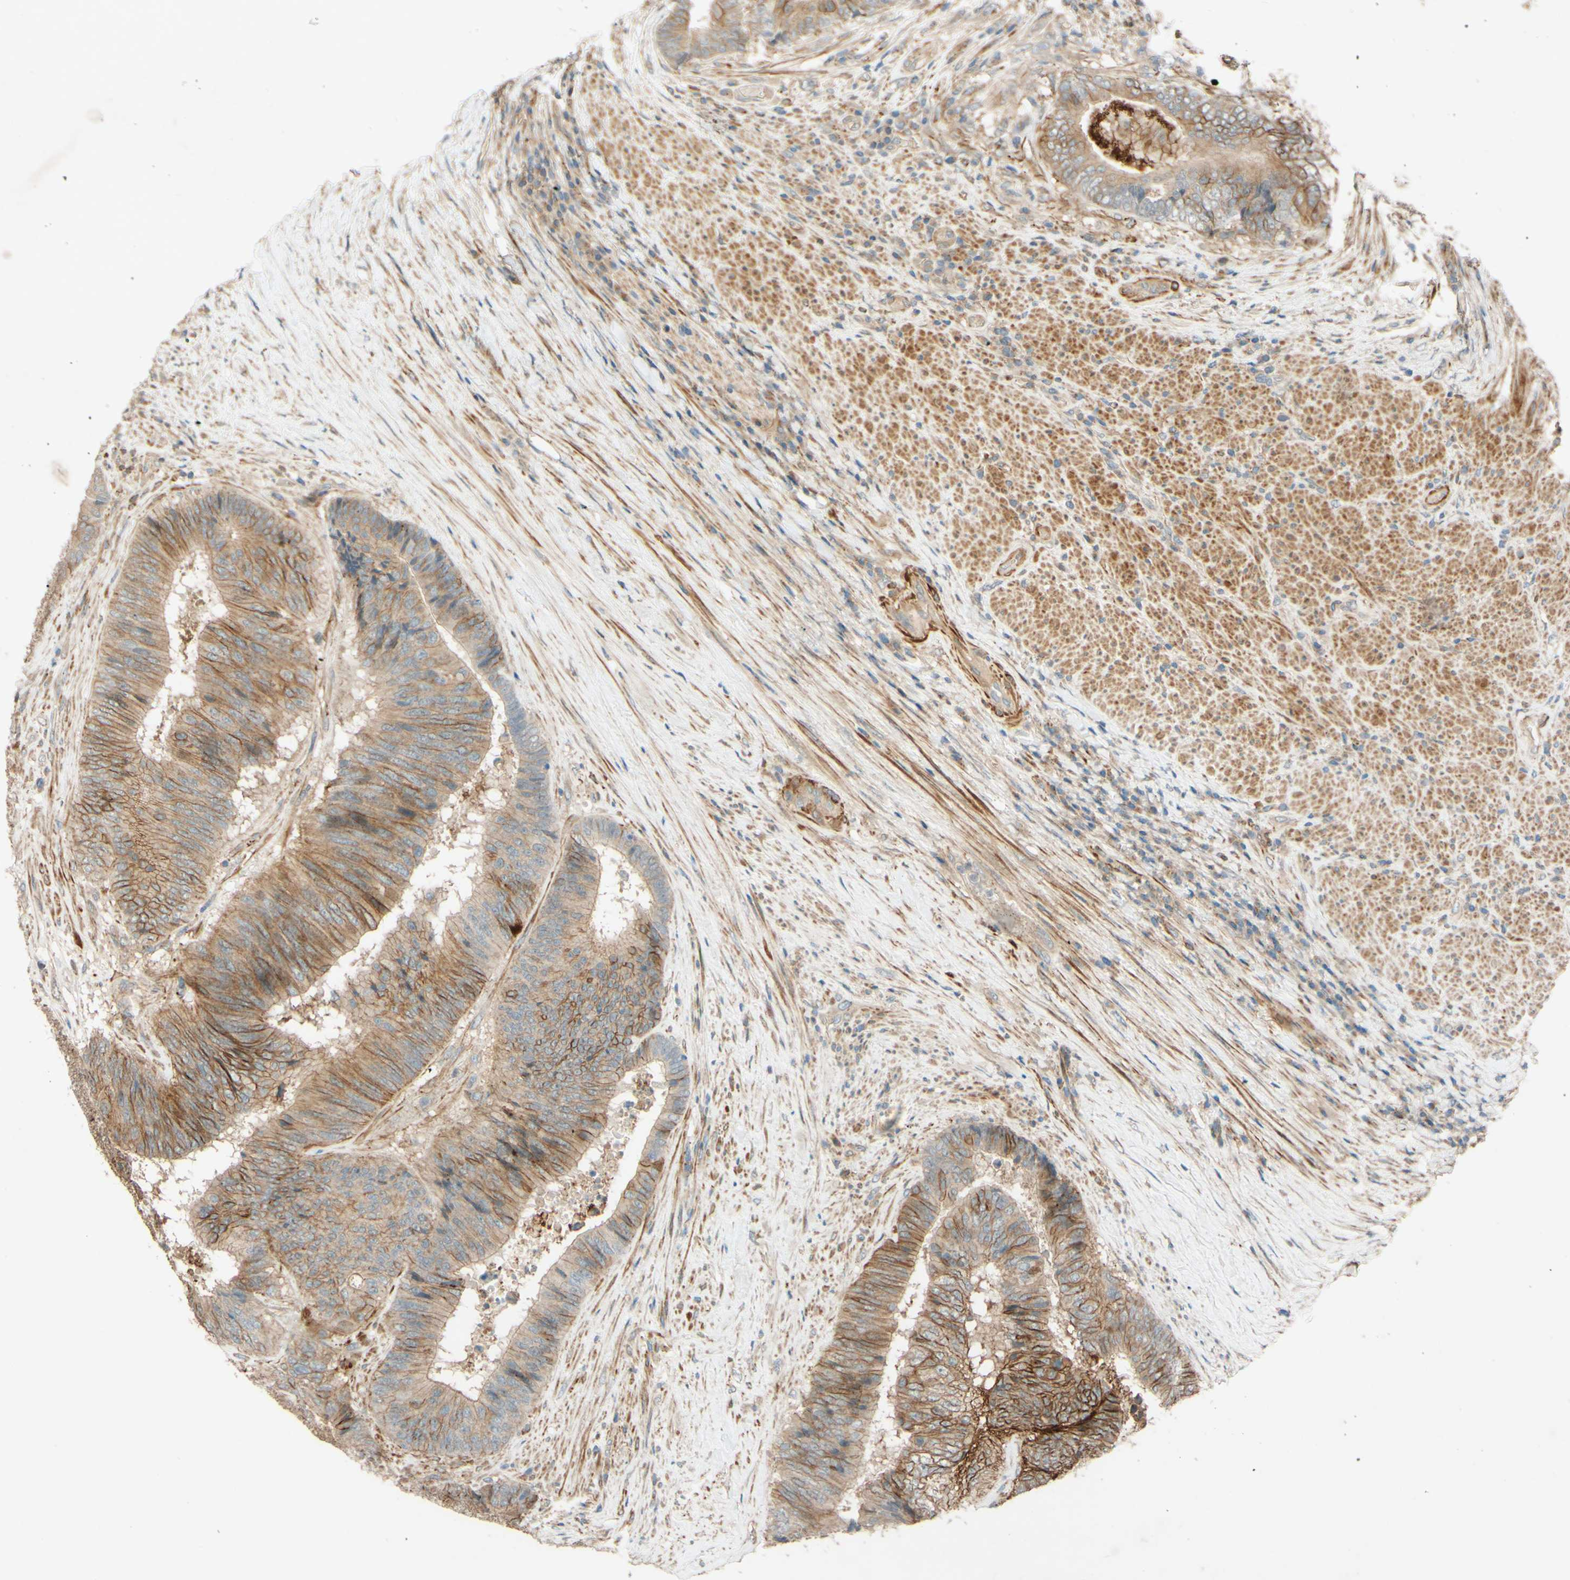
{"staining": {"intensity": "moderate", "quantity": ">75%", "location": "cytoplasmic/membranous"}, "tissue": "colorectal cancer", "cell_type": "Tumor cells", "image_type": "cancer", "snomed": [{"axis": "morphology", "description": "Adenocarcinoma, NOS"}, {"axis": "topography", "description": "Rectum"}], "caption": "An immunohistochemistry histopathology image of neoplastic tissue is shown. Protein staining in brown shows moderate cytoplasmic/membranous positivity in colorectal cancer (adenocarcinoma) within tumor cells. Using DAB (3,3'-diaminobenzidine) (brown) and hematoxylin (blue) stains, captured at high magnification using brightfield microscopy.", "gene": "ADAM17", "patient": {"sex": "male", "age": 72}}